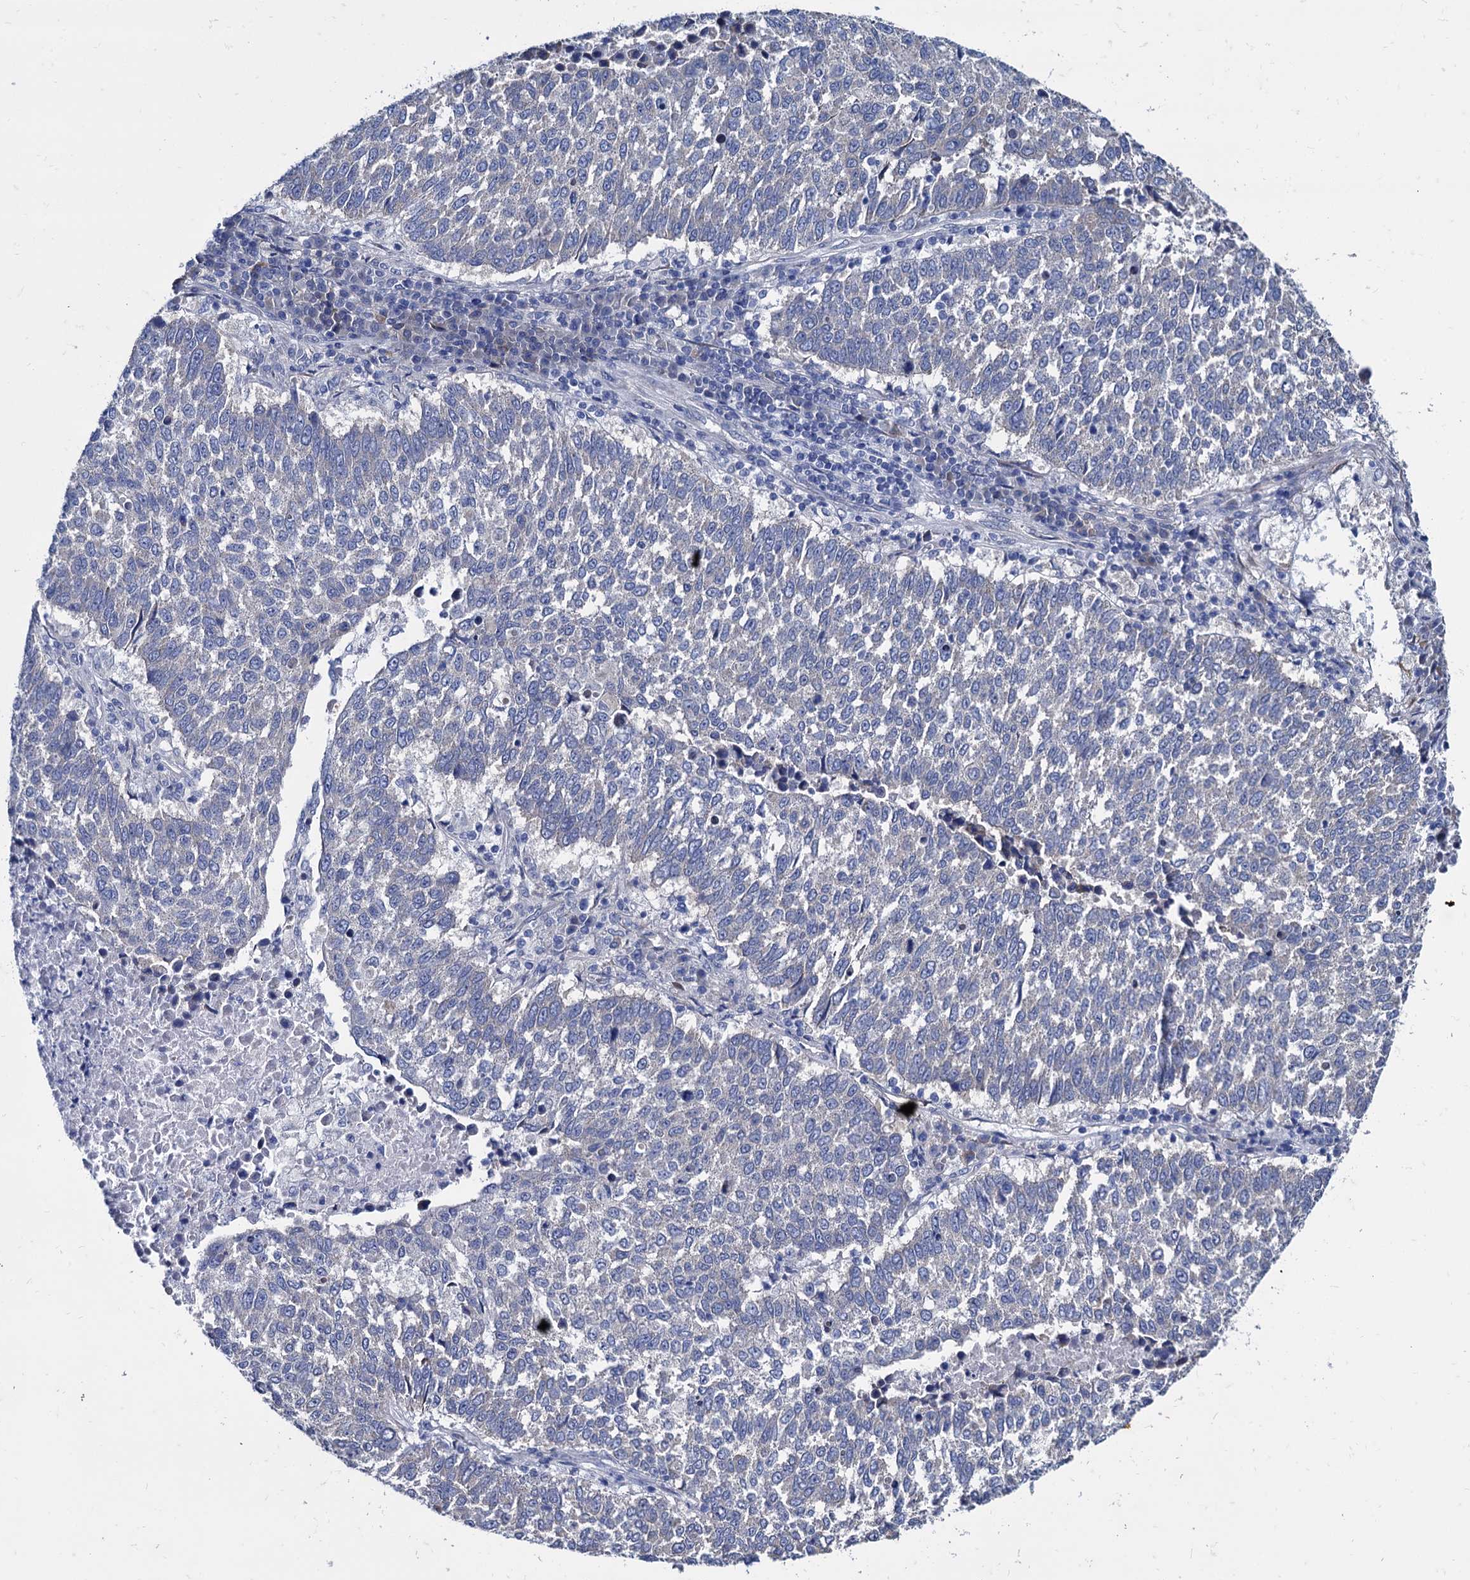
{"staining": {"intensity": "negative", "quantity": "none", "location": "none"}, "tissue": "lung cancer", "cell_type": "Tumor cells", "image_type": "cancer", "snomed": [{"axis": "morphology", "description": "Squamous cell carcinoma, NOS"}, {"axis": "topography", "description": "Lung"}], "caption": "A high-resolution image shows IHC staining of lung cancer (squamous cell carcinoma), which demonstrates no significant positivity in tumor cells. (Stains: DAB (3,3'-diaminobenzidine) immunohistochemistry (IHC) with hematoxylin counter stain, Microscopy: brightfield microscopy at high magnification).", "gene": "FOXR2", "patient": {"sex": "male", "age": 73}}